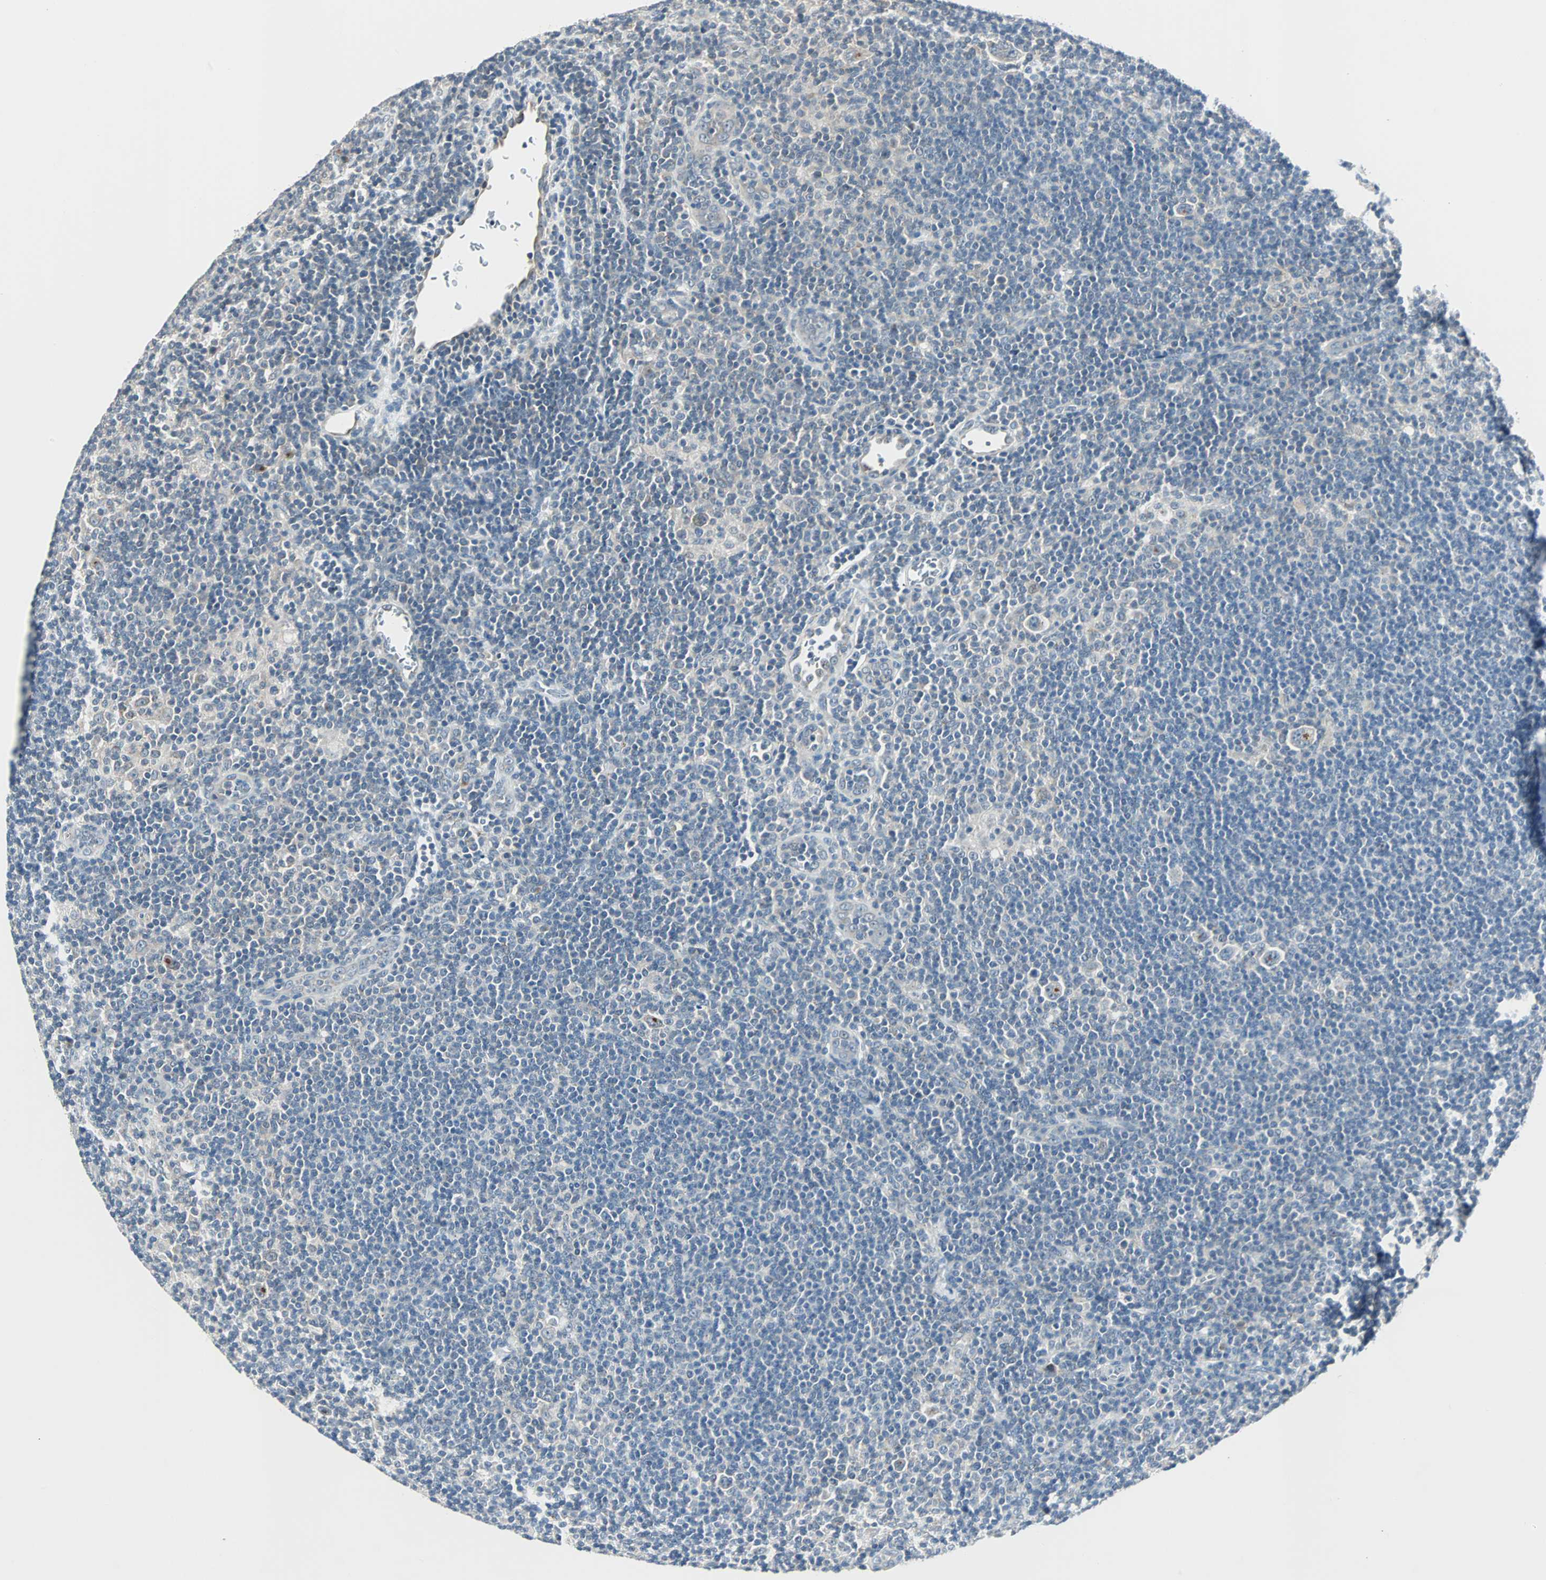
{"staining": {"intensity": "negative", "quantity": "none", "location": "none"}, "tissue": "lymphoma", "cell_type": "Tumor cells", "image_type": "cancer", "snomed": [{"axis": "morphology", "description": "Hodgkin's disease, NOS"}, {"axis": "topography", "description": "Lymph node"}], "caption": "This is a photomicrograph of immunohistochemistry (IHC) staining of lymphoma, which shows no positivity in tumor cells. The staining is performed using DAB brown chromogen with nuclei counter-stained in using hematoxylin.", "gene": "SOX30", "patient": {"sex": "female", "age": 57}}